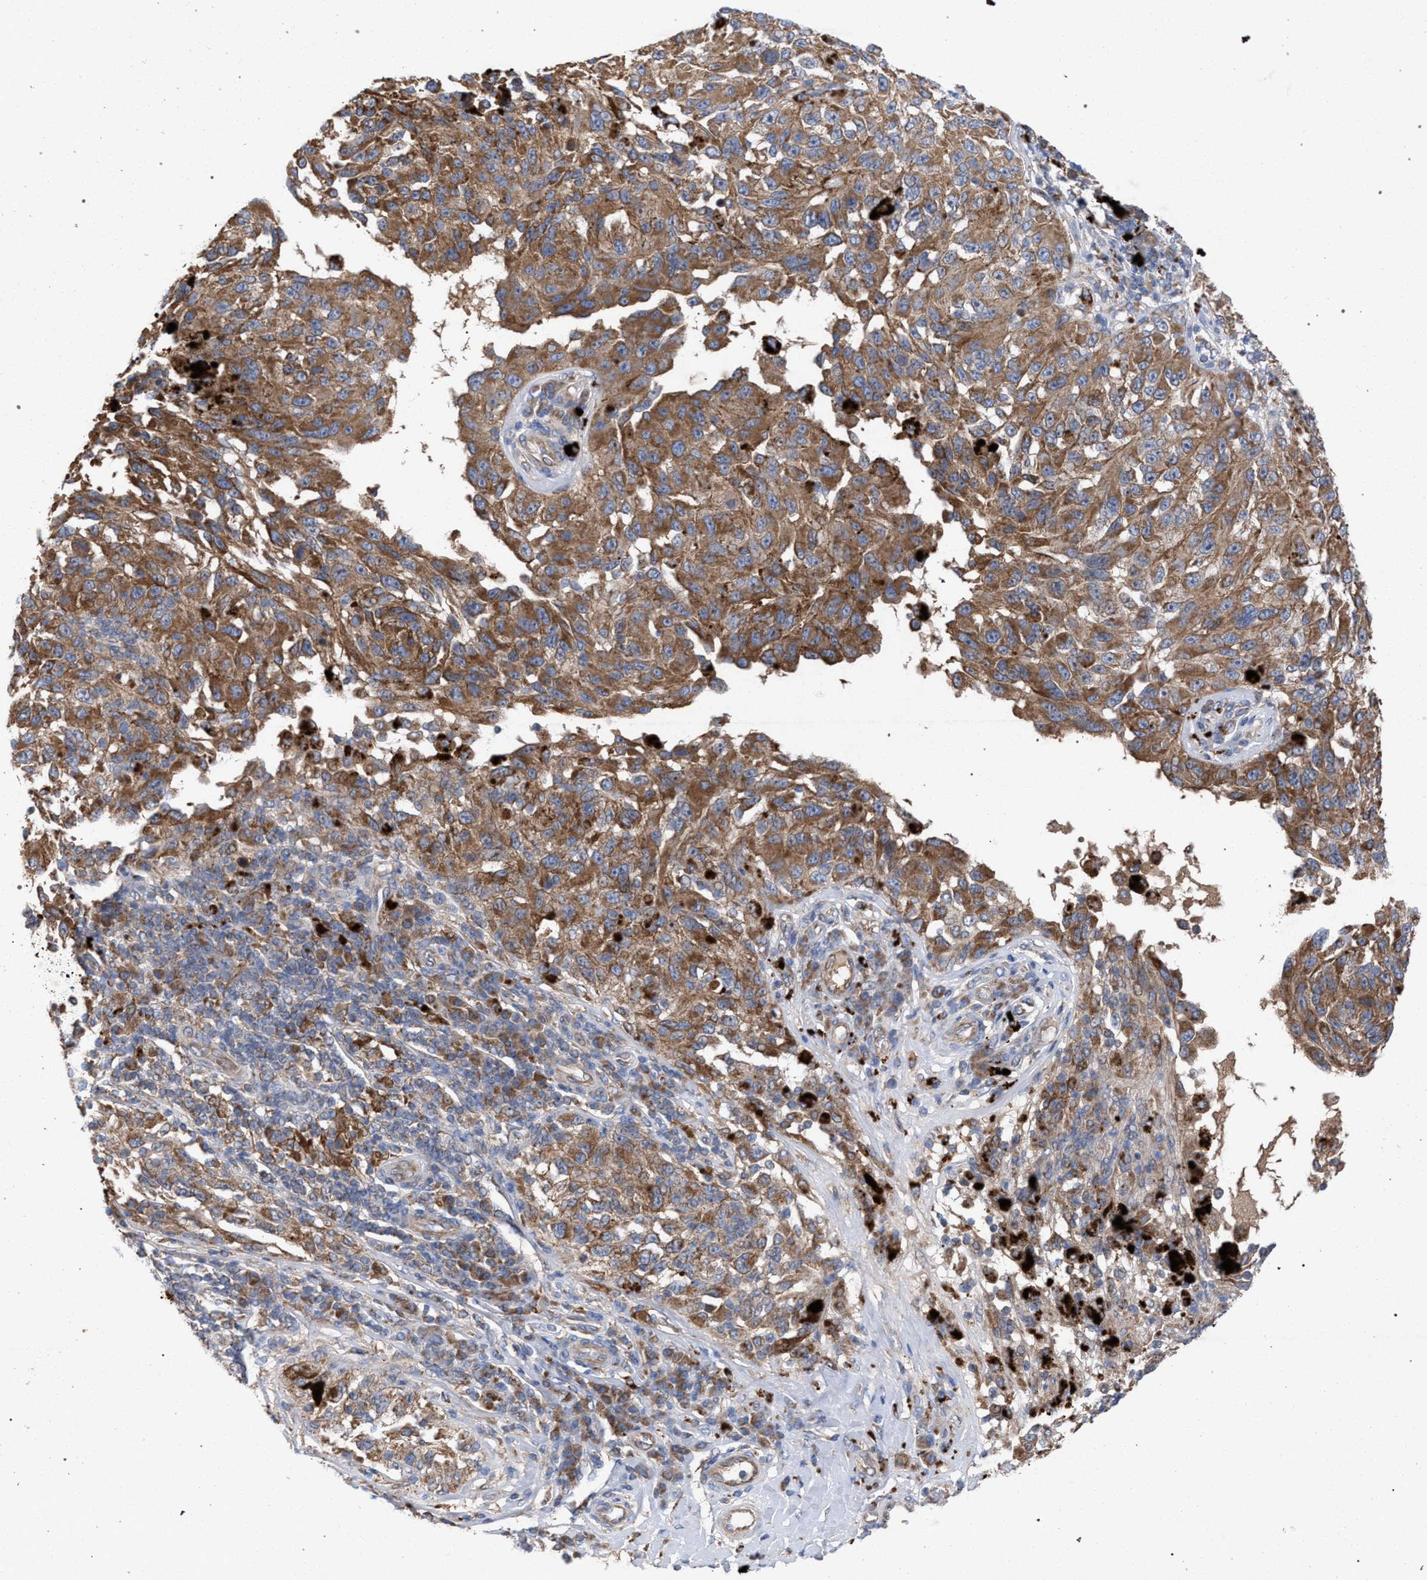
{"staining": {"intensity": "moderate", "quantity": ">75%", "location": "cytoplasmic/membranous"}, "tissue": "melanoma", "cell_type": "Tumor cells", "image_type": "cancer", "snomed": [{"axis": "morphology", "description": "Malignant melanoma, NOS"}, {"axis": "topography", "description": "Skin"}], "caption": "A brown stain shows moderate cytoplasmic/membranous expression of a protein in melanoma tumor cells. Nuclei are stained in blue.", "gene": "BCL2L12", "patient": {"sex": "female", "age": 73}}